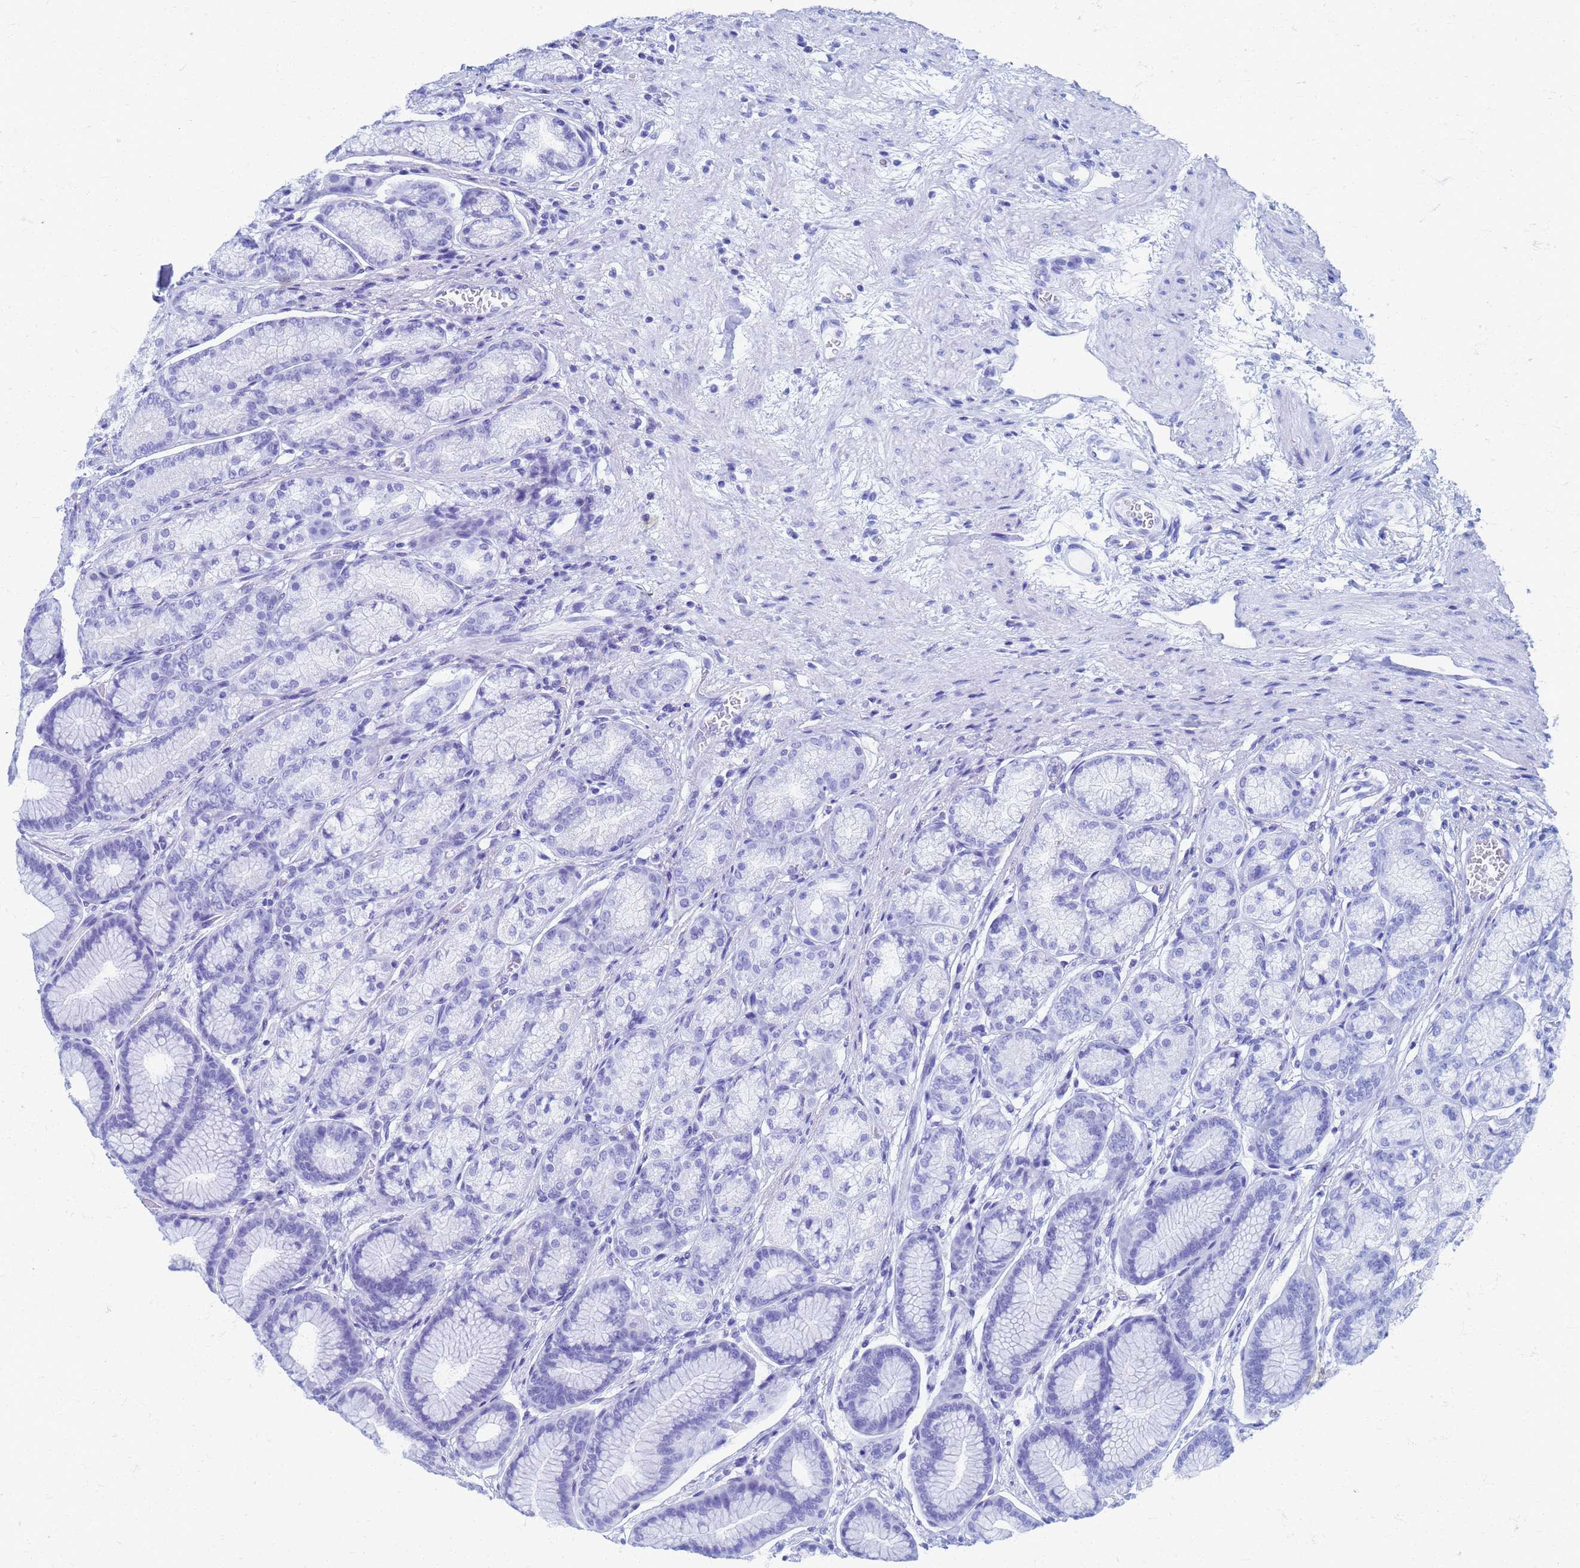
{"staining": {"intensity": "negative", "quantity": "none", "location": "none"}, "tissue": "stomach", "cell_type": "Glandular cells", "image_type": "normal", "snomed": [{"axis": "morphology", "description": "Normal tissue, NOS"}, {"axis": "morphology", "description": "Adenocarcinoma, NOS"}, {"axis": "morphology", "description": "Adenocarcinoma, High grade"}, {"axis": "topography", "description": "Stomach, upper"}, {"axis": "topography", "description": "Stomach"}], "caption": "Human stomach stained for a protein using IHC exhibits no positivity in glandular cells.", "gene": "ATPAF1", "patient": {"sex": "female", "age": 65}}